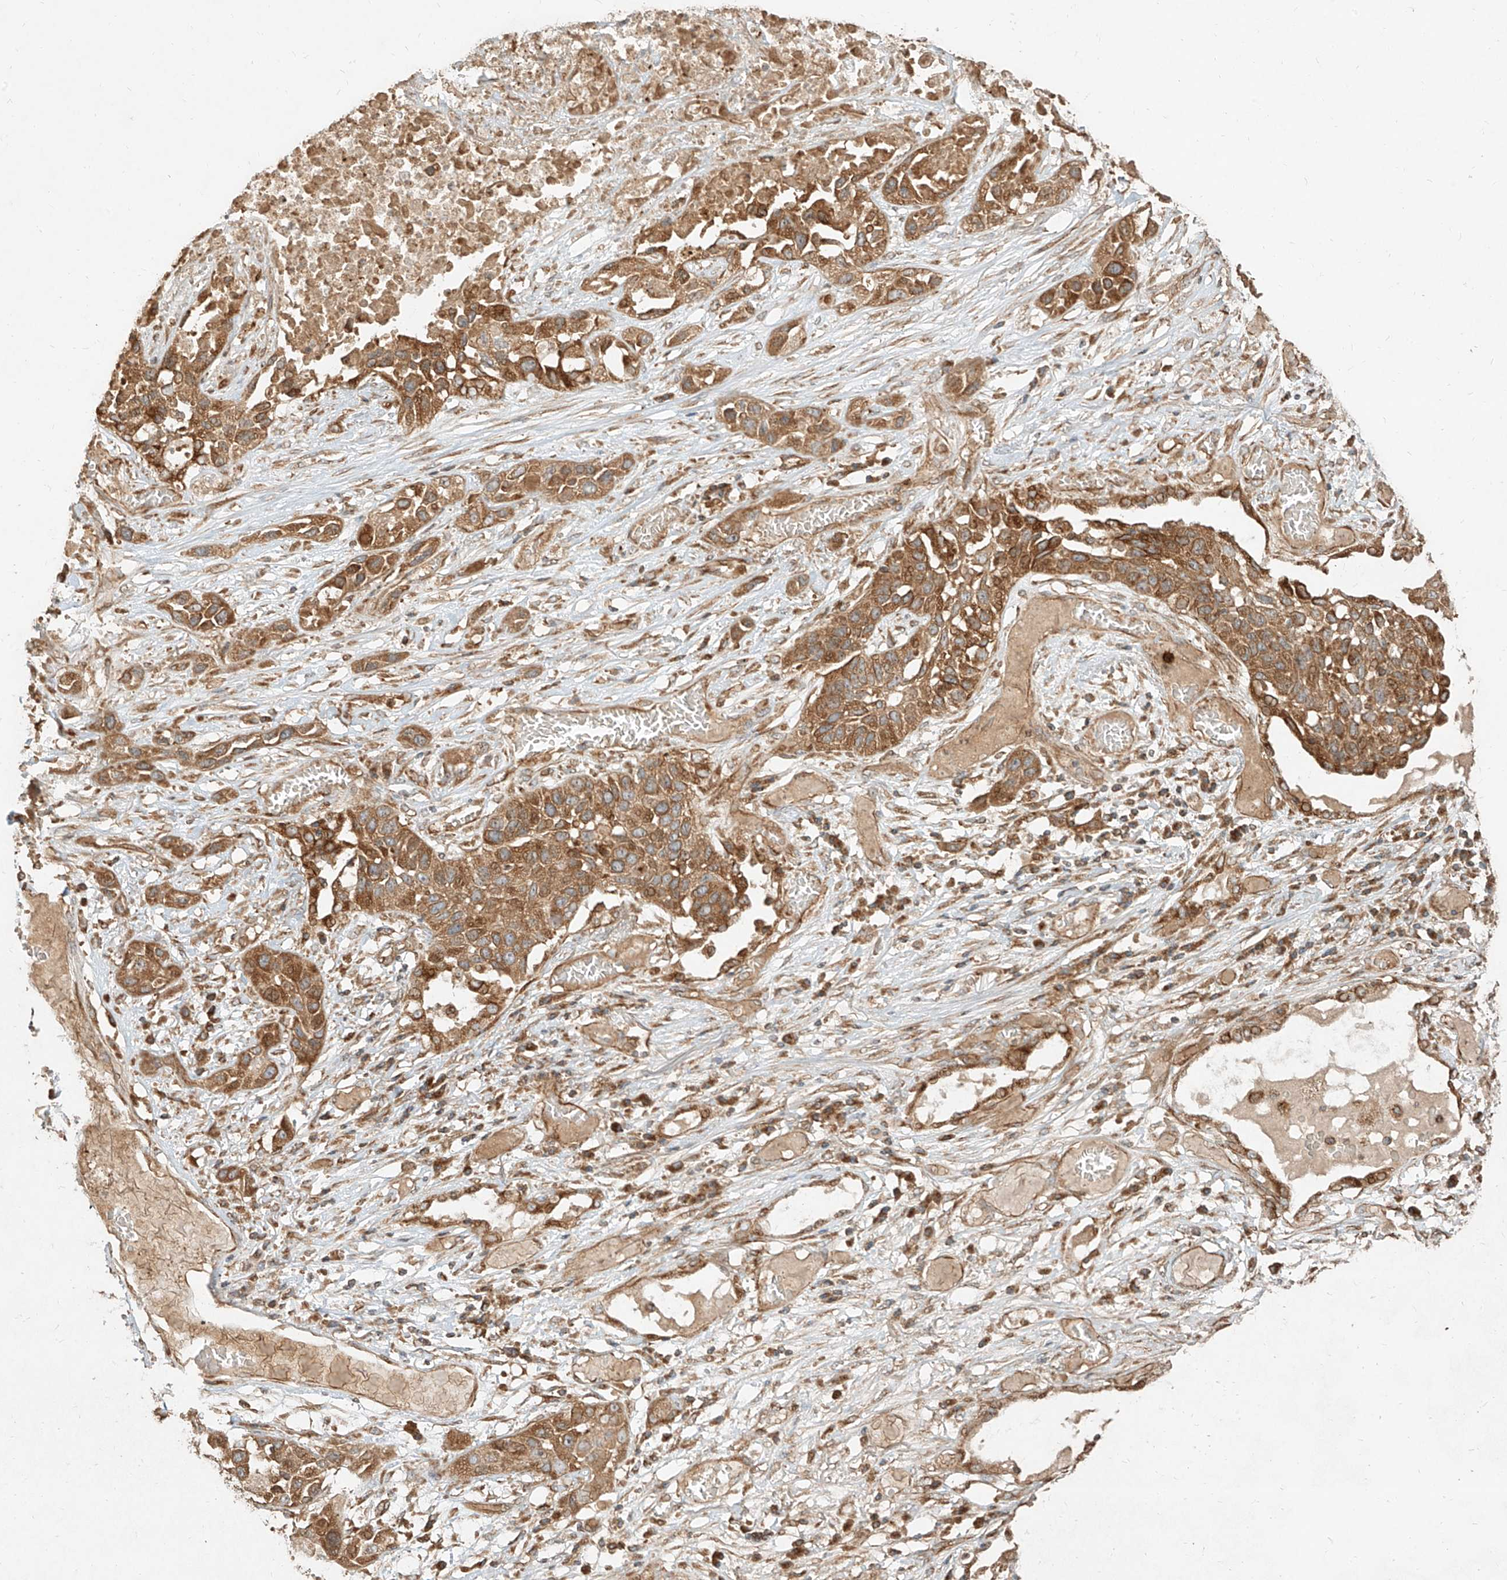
{"staining": {"intensity": "moderate", "quantity": ">75%", "location": "cytoplasmic/membranous"}, "tissue": "lung cancer", "cell_type": "Tumor cells", "image_type": "cancer", "snomed": [{"axis": "morphology", "description": "Squamous cell carcinoma, NOS"}, {"axis": "topography", "description": "Lung"}], "caption": "Immunohistochemical staining of human lung cancer demonstrates medium levels of moderate cytoplasmic/membranous protein positivity in about >75% of tumor cells. The staining was performed using DAB (3,3'-diaminobenzidine), with brown indicating positive protein expression. Nuclei are stained blue with hematoxylin.", "gene": "EFNB1", "patient": {"sex": "male", "age": 71}}